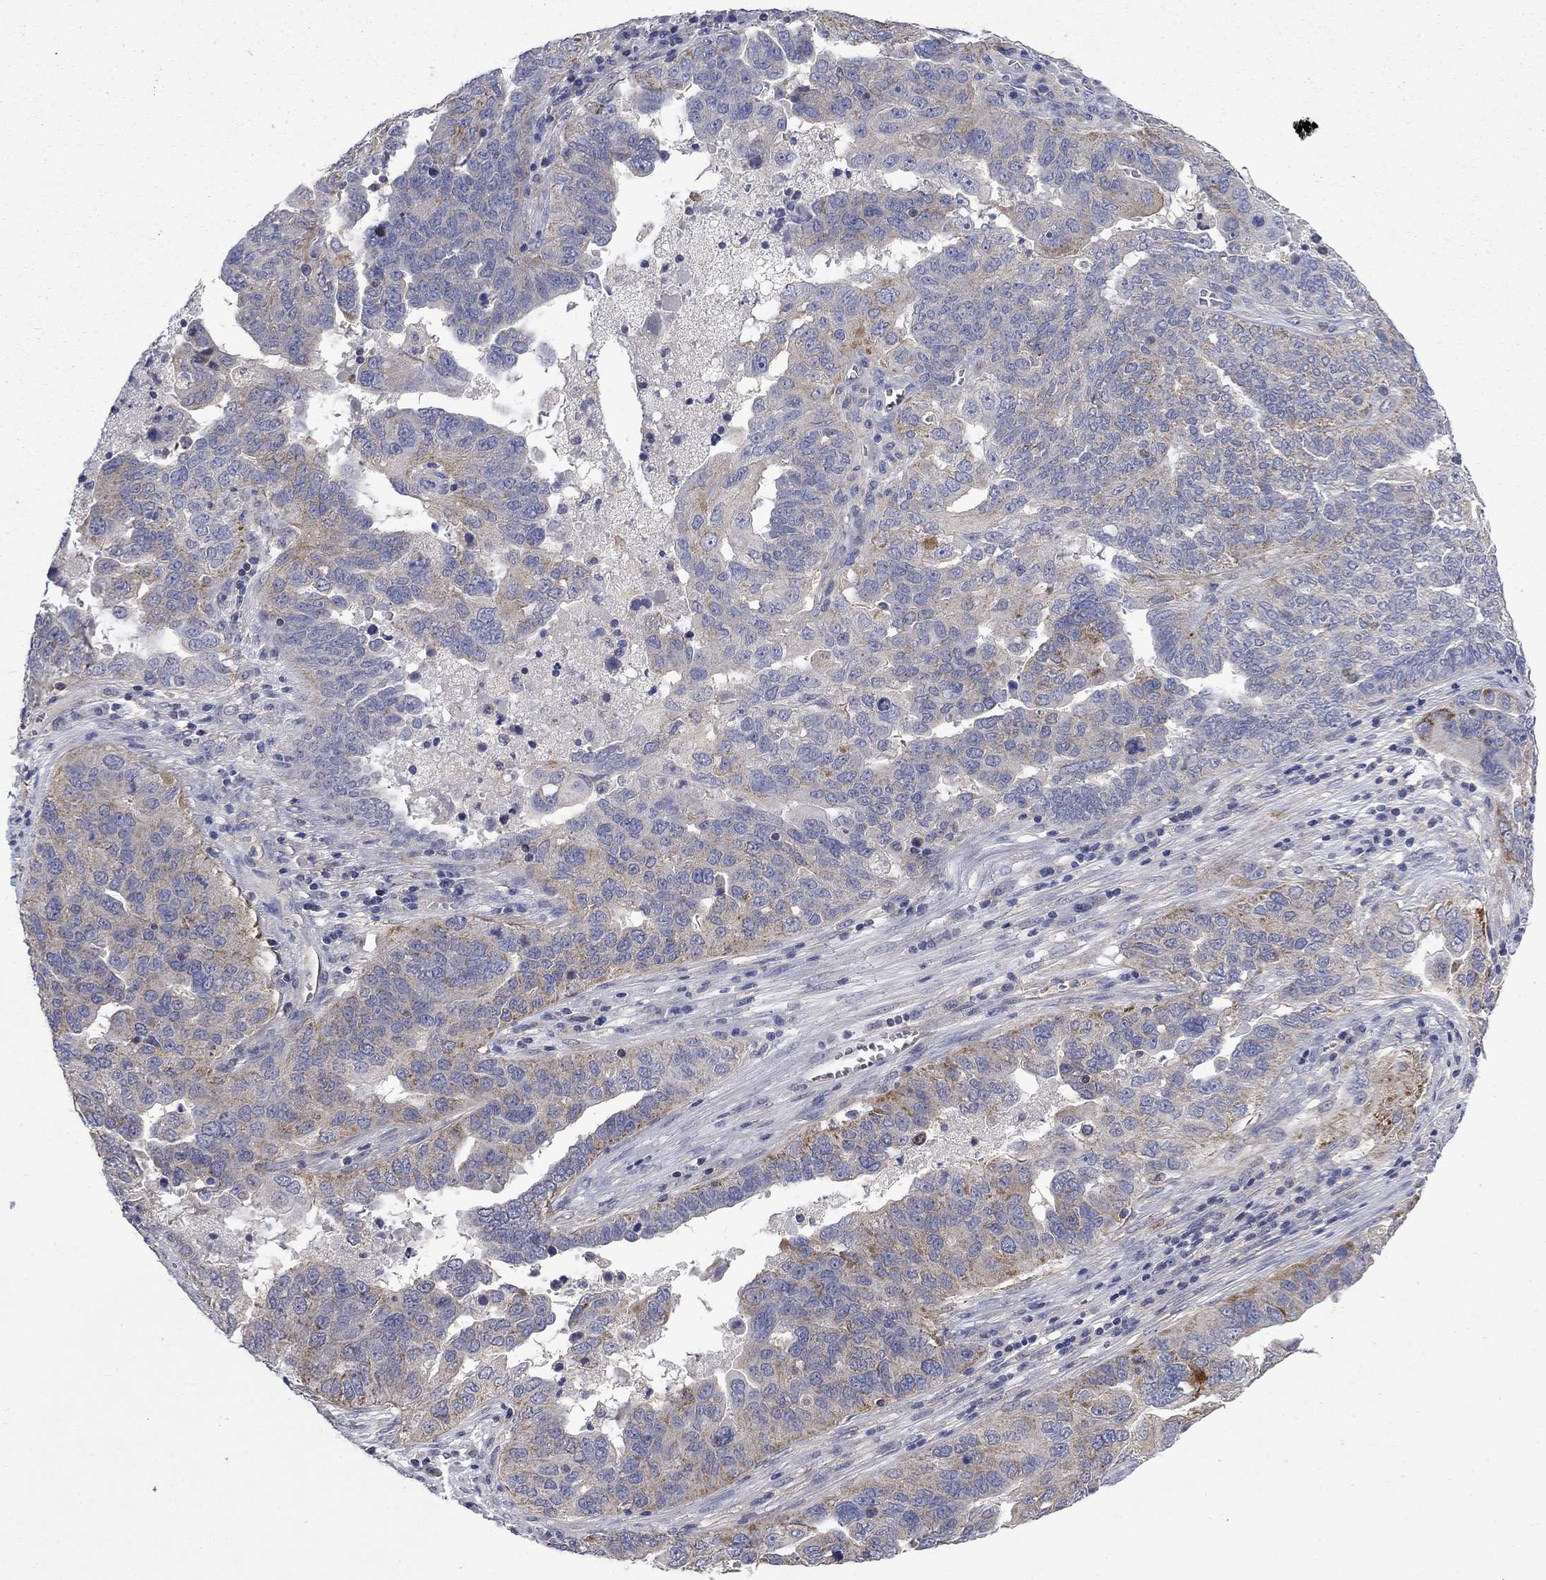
{"staining": {"intensity": "strong", "quantity": "<25%", "location": "cytoplasmic/membranous"}, "tissue": "ovarian cancer", "cell_type": "Tumor cells", "image_type": "cancer", "snomed": [{"axis": "morphology", "description": "Carcinoma, endometroid"}, {"axis": "topography", "description": "Soft tissue"}, {"axis": "topography", "description": "Ovary"}], "caption": "Human ovarian cancer (endometroid carcinoma) stained for a protein (brown) reveals strong cytoplasmic/membranous positive expression in about <25% of tumor cells.", "gene": "HSPA12A", "patient": {"sex": "female", "age": 52}}